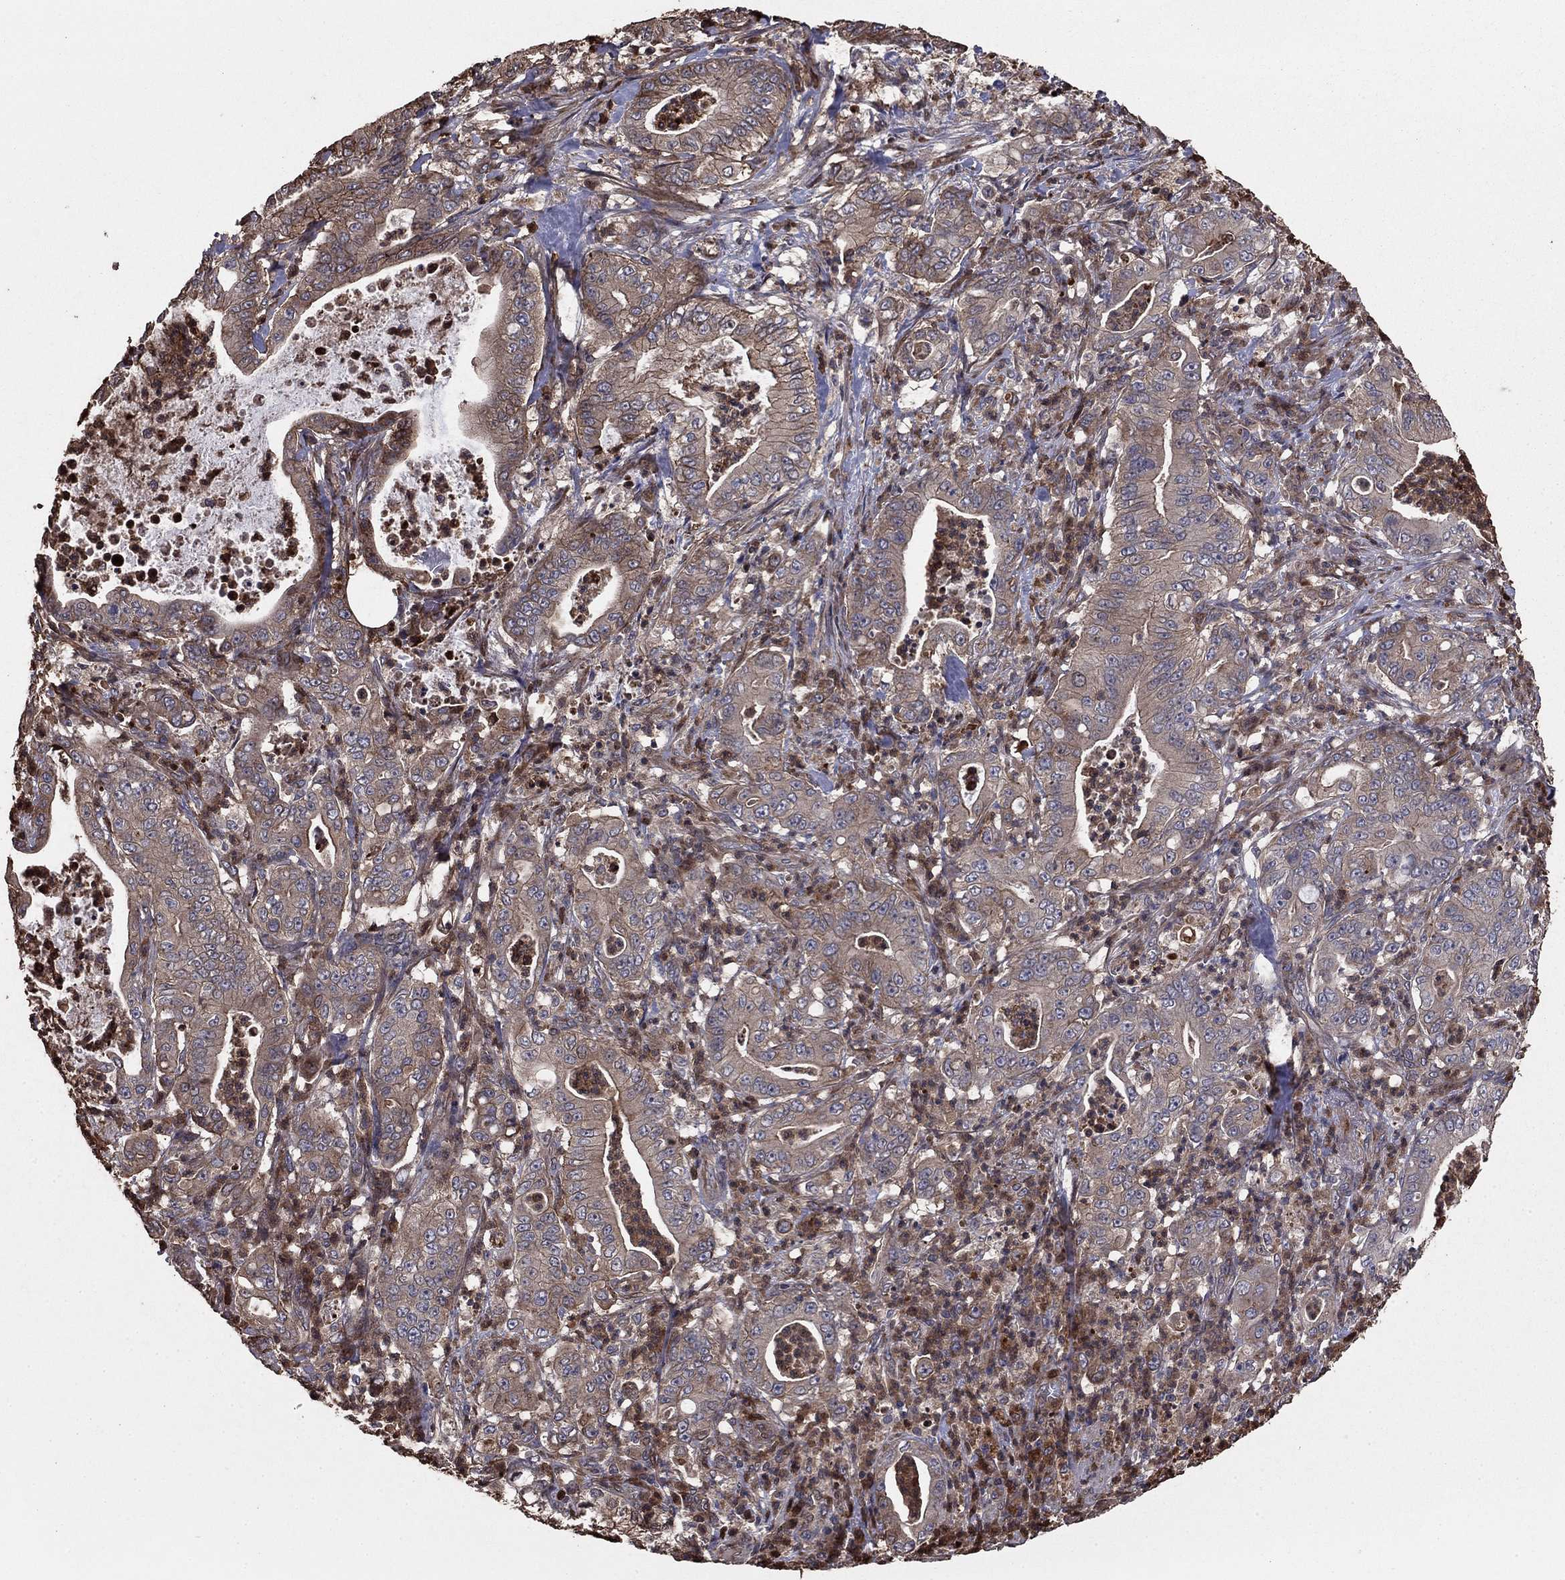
{"staining": {"intensity": "negative", "quantity": "none", "location": "none"}, "tissue": "pancreatic cancer", "cell_type": "Tumor cells", "image_type": "cancer", "snomed": [{"axis": "morphology", "description": "Adenocarcinoma, NOS"}, {"axis": "topography", "description": "Pancreas"}], "caption": "Adenocarcinoma (pancreatic) was stained to show a protein in brown. There is no significant staining in tumor cells.", "gene": "GYG1", "patient": {"sex": "male", "age": 71}}